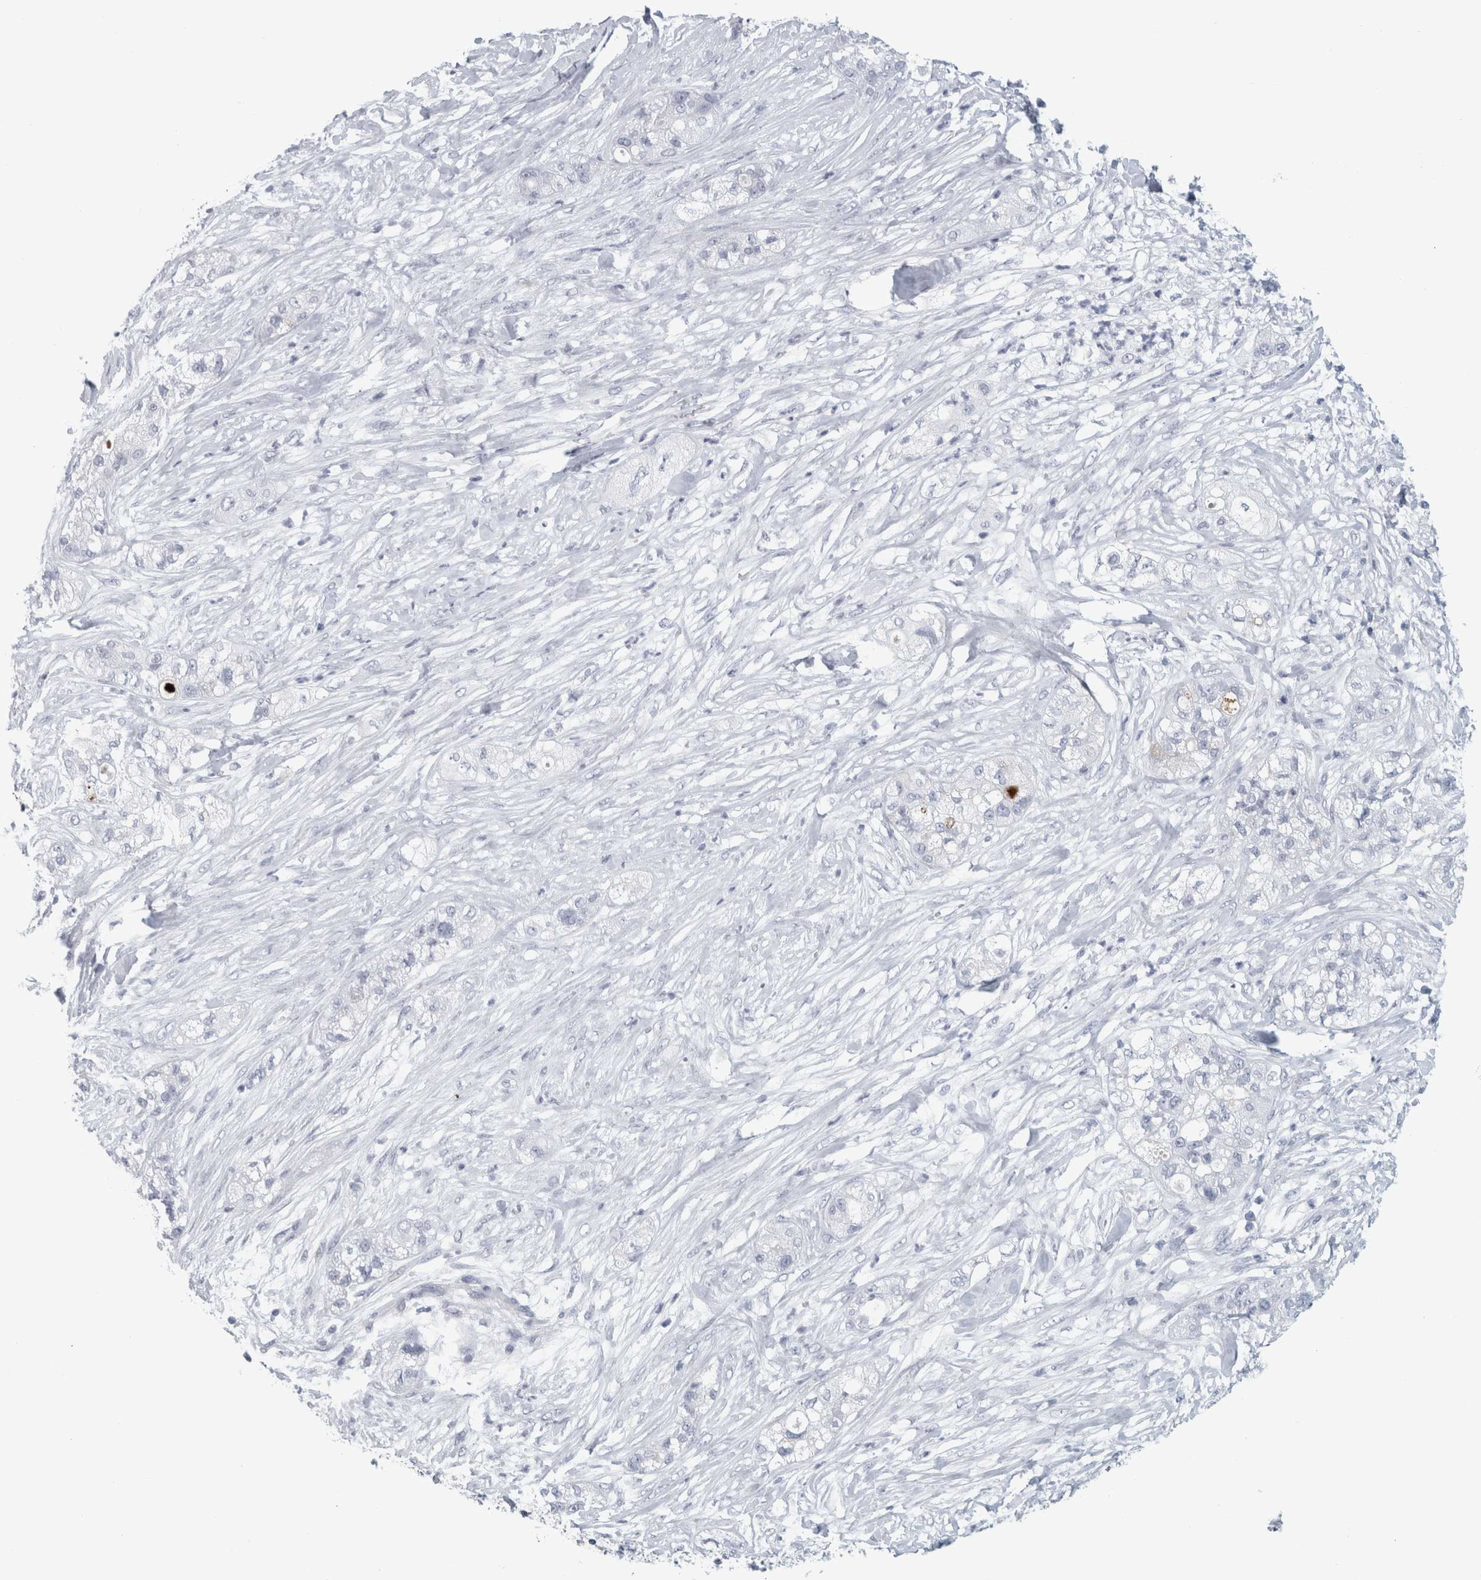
{"staining": {"intensity": "negative", "quantity": "none", "location": "none"}, "tissue": "pancreatic cancer", "cell_type": "Tumor cells", "image_type": "cancer", "snomed": [{"axis": "morphology", "description": "Adenocarcinoma, NOS"}, {"axis": "topography", "description": "Pancreas"}], "caption": "DAB immunohistochemical staining of pancreatic cancer (adenocarcinoma) demonstrates no significant staining in tumor cells. (Brightfield microscopy of DAB IHC at high magnification).", "gene": "CPE", "patient": {"sex": "female", "age": 78}}